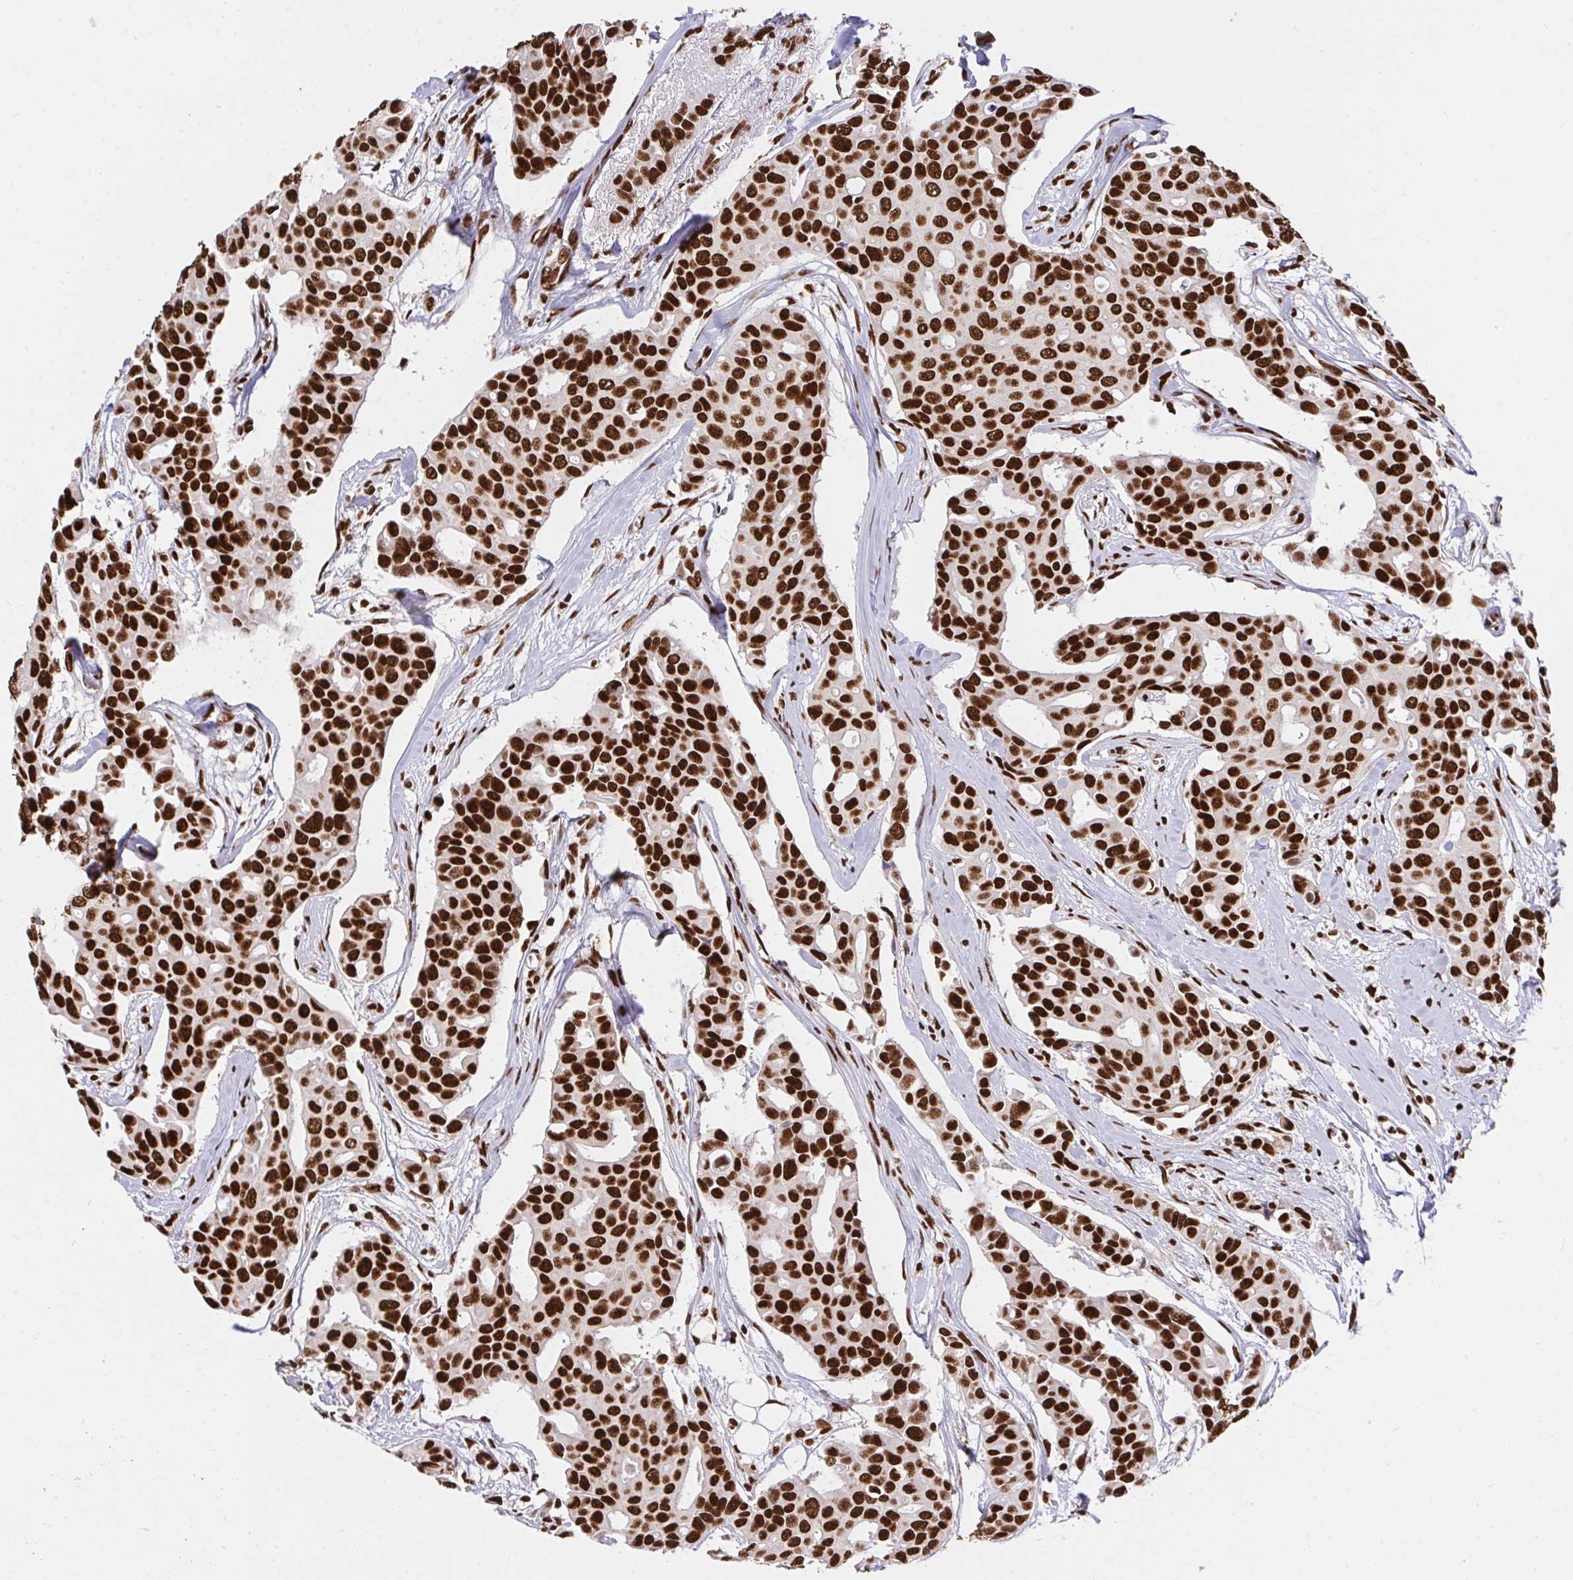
{"staining": {"intensity": "strong", "quantity": ">75%", "location": "nuclear"}, "tissue": "breast cancer", "cell_type": "Tumor cells", "image_type": "cancer", "snomed": [{"axis": "morphology", "description": "Duct carcinoma"}, {"axis": "topography", "description": "Breast"}], "caption": "A photomicrograph of human infiltrating ductal carcinoma (breast) stained for a protein exhibits strong nuclear brown staining in tumor cells.", "gene": "HNRNPL", "patient": {"sex": "female", "age": 54}}